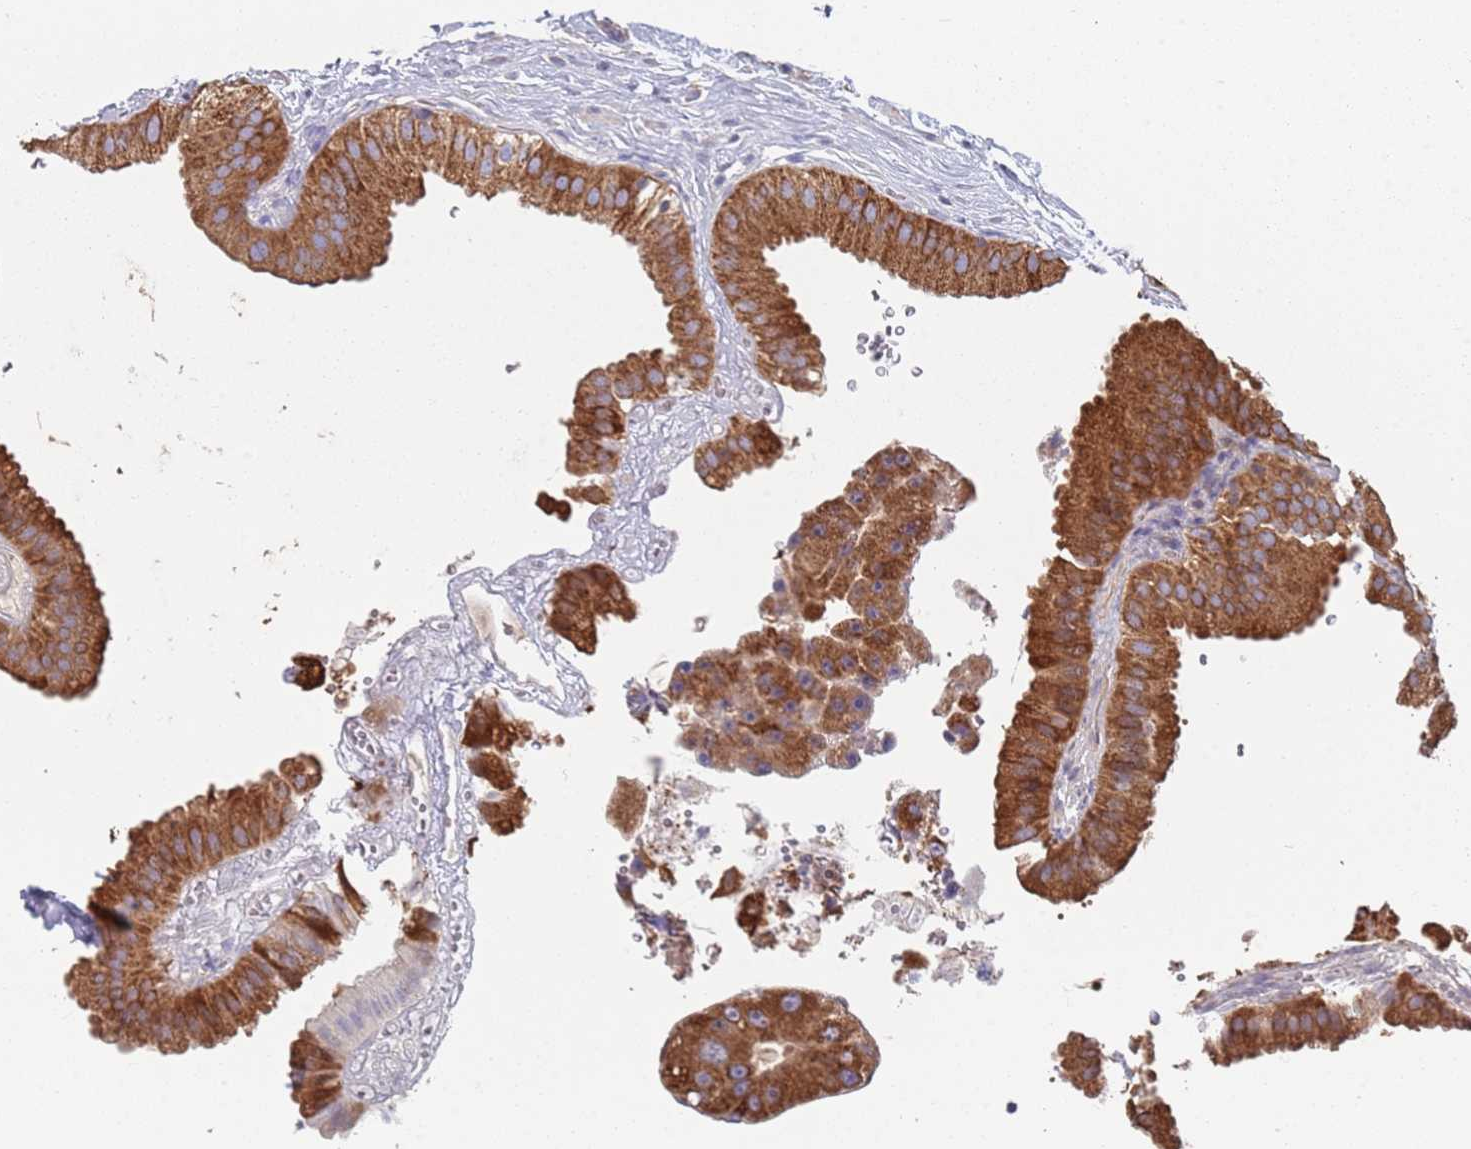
{"staining": {"intensity": "strong", "quantity": "25%-75%", "location": "cytoplasmic/membranous"}, "tissue": "gallbladder", "cell_type": "Glandular cells", "image_type": "normal", "snomed": [{"axis": "morphology", "description": "Normal tissue, NOS"}, {"axis": "topography", "description": "Gallbladder"}], "caption": "A brown stain shows strong cytoplasmic/membranous expression of a protein in glandular cells of unremarkable gallbladder.", "gene": "GDI1", "patient": {"sex": "female", "age": 61}}